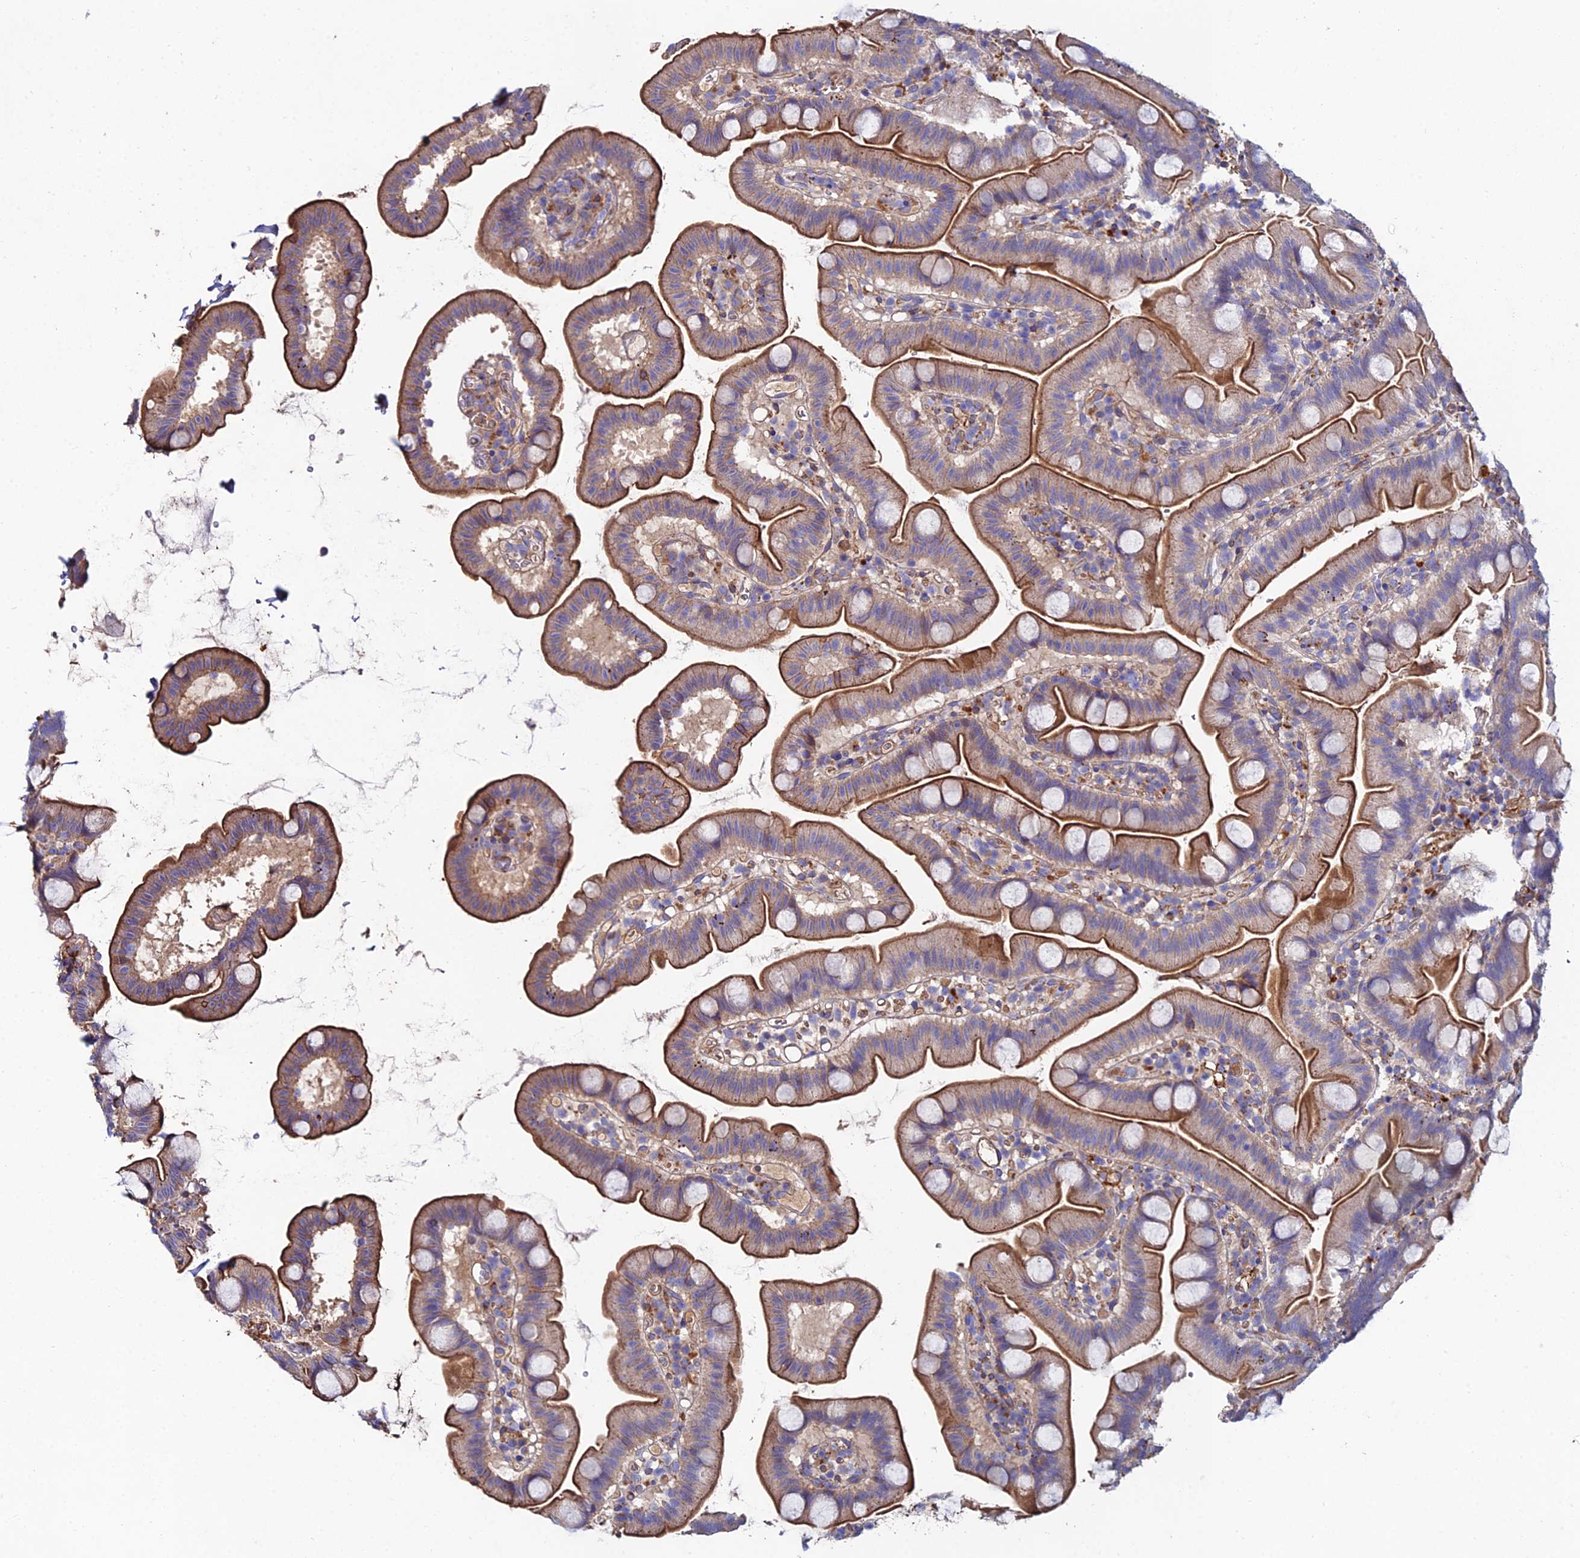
{"staining": {"intensity": "moderate", "quantity": "25%-75%", "location": "cytoplasmic/membranous"}, "tissue": "small intestine", "cell_type": "Glandular cells", "image_type": "normal", "snomed": [{"axis": "morphology", "description": "Normal tissue, NOS"}, {"axis": "topography", "description": "Small intestine"}], "caption": "Immunohistochemical staining of normal human small intestine exhibits moderate cytoplasmic/membranous protein positivity in approximately 25%-75% of glandular cells. (DAB IHC with brightfield microscopy, high magnification).", "gene": "C6", "patient": {"sex": "female", "age": 68}}